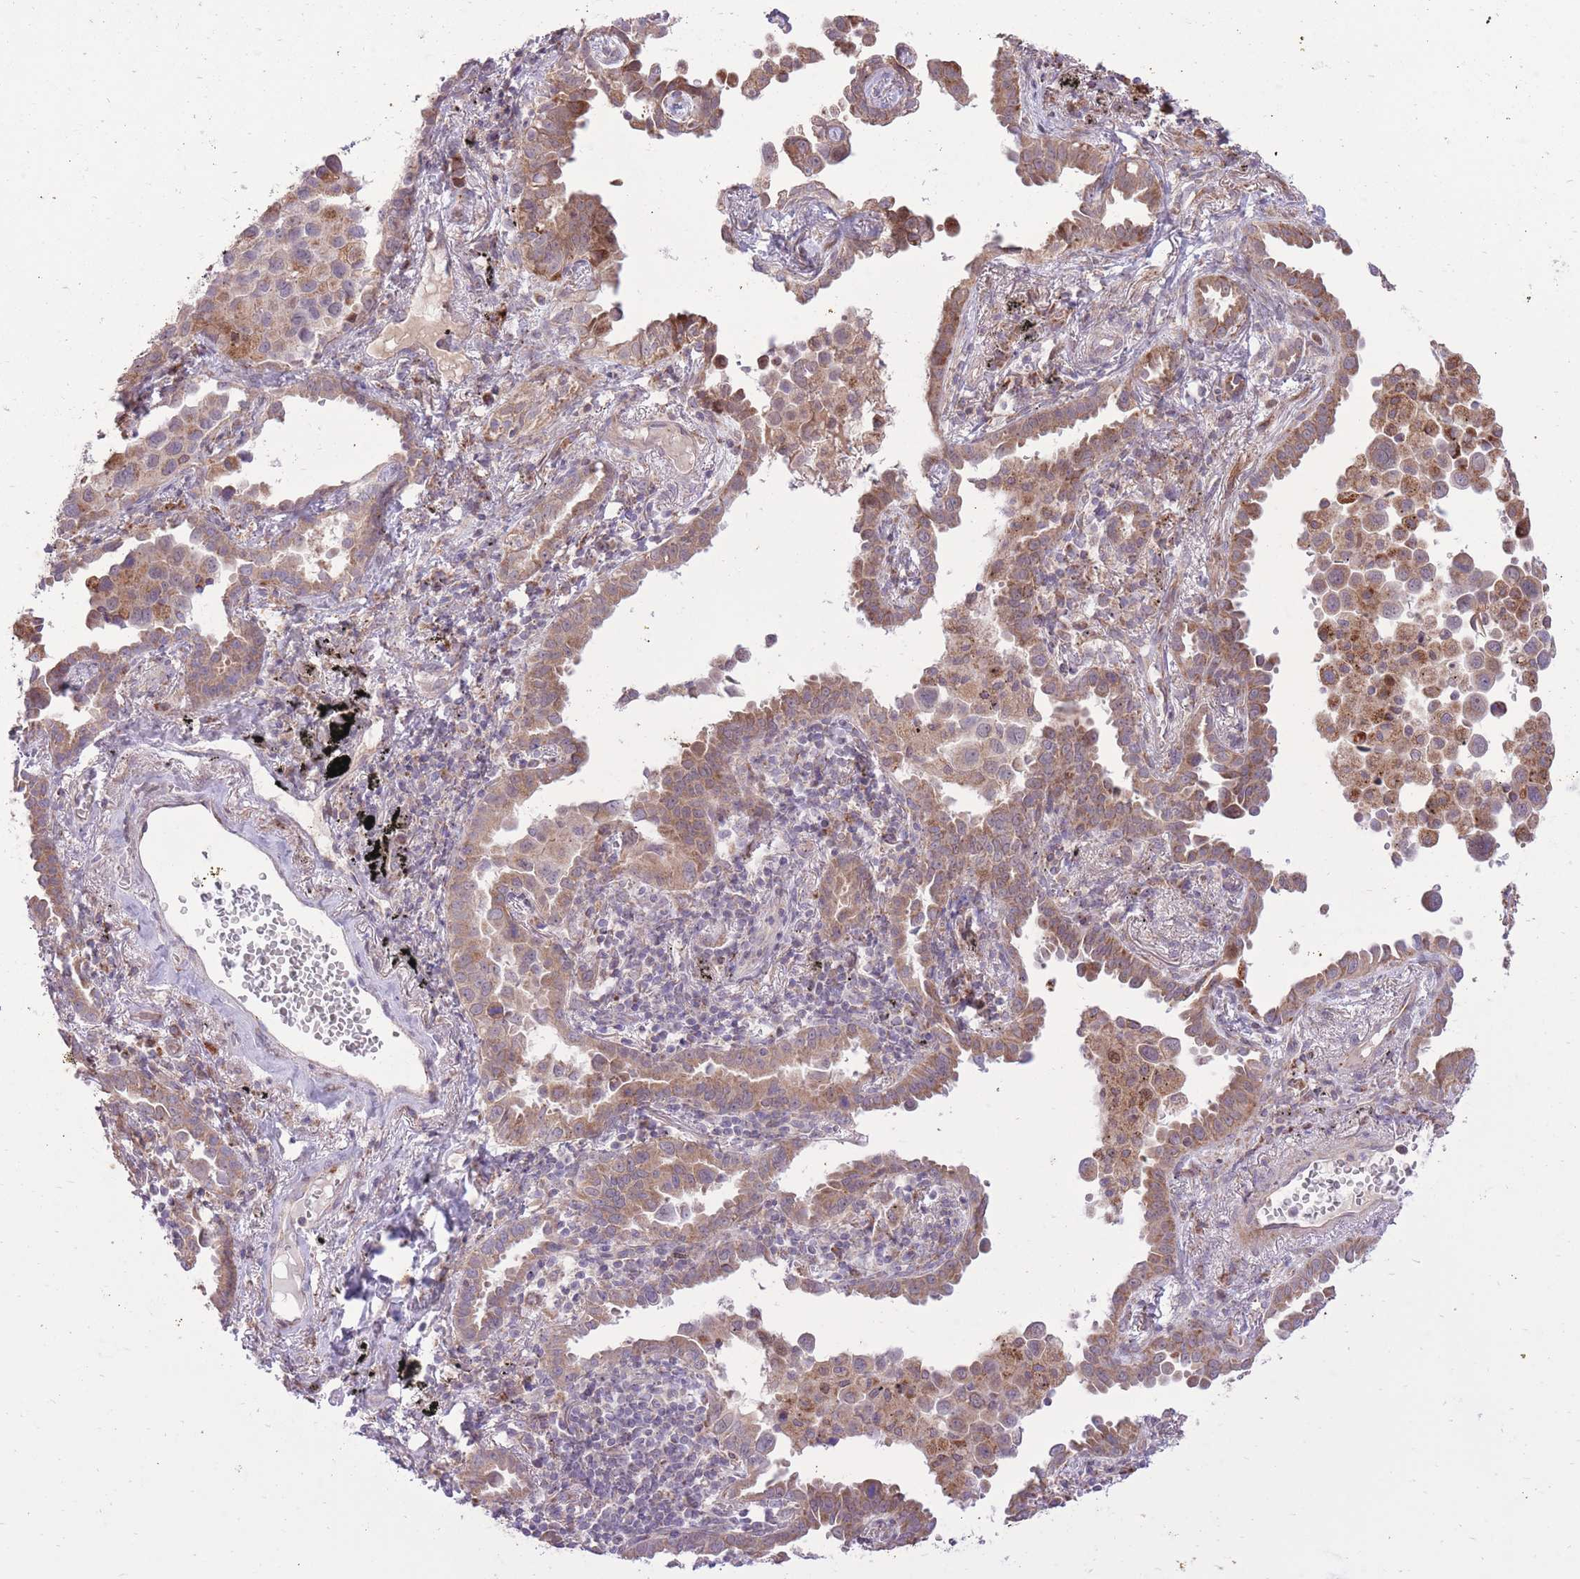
{"staining": {"intensity": "moderate", "quantity": "25%-75%", "location": "cytoplasmic/membranous"}, "tissue": "lung cancer", "cell_type": "Tumor cells", "image_type": "cancer", "snomed": [{"axis": "morphology", "description": "Adenocarcinoma, NOS"}, {"axis": "topography", "description": "Lung"}], "caption": "An image of human lung cancer (adenocarcinoma) stained for a protein reveals moderate cytoplasmic/membranous brown staining in tumor cells. (brown staining indicates protein expression, while blue staining denotes nuclei).", "gene": "SLC4A4", "patient": {"sex": "male", "age": 67}}